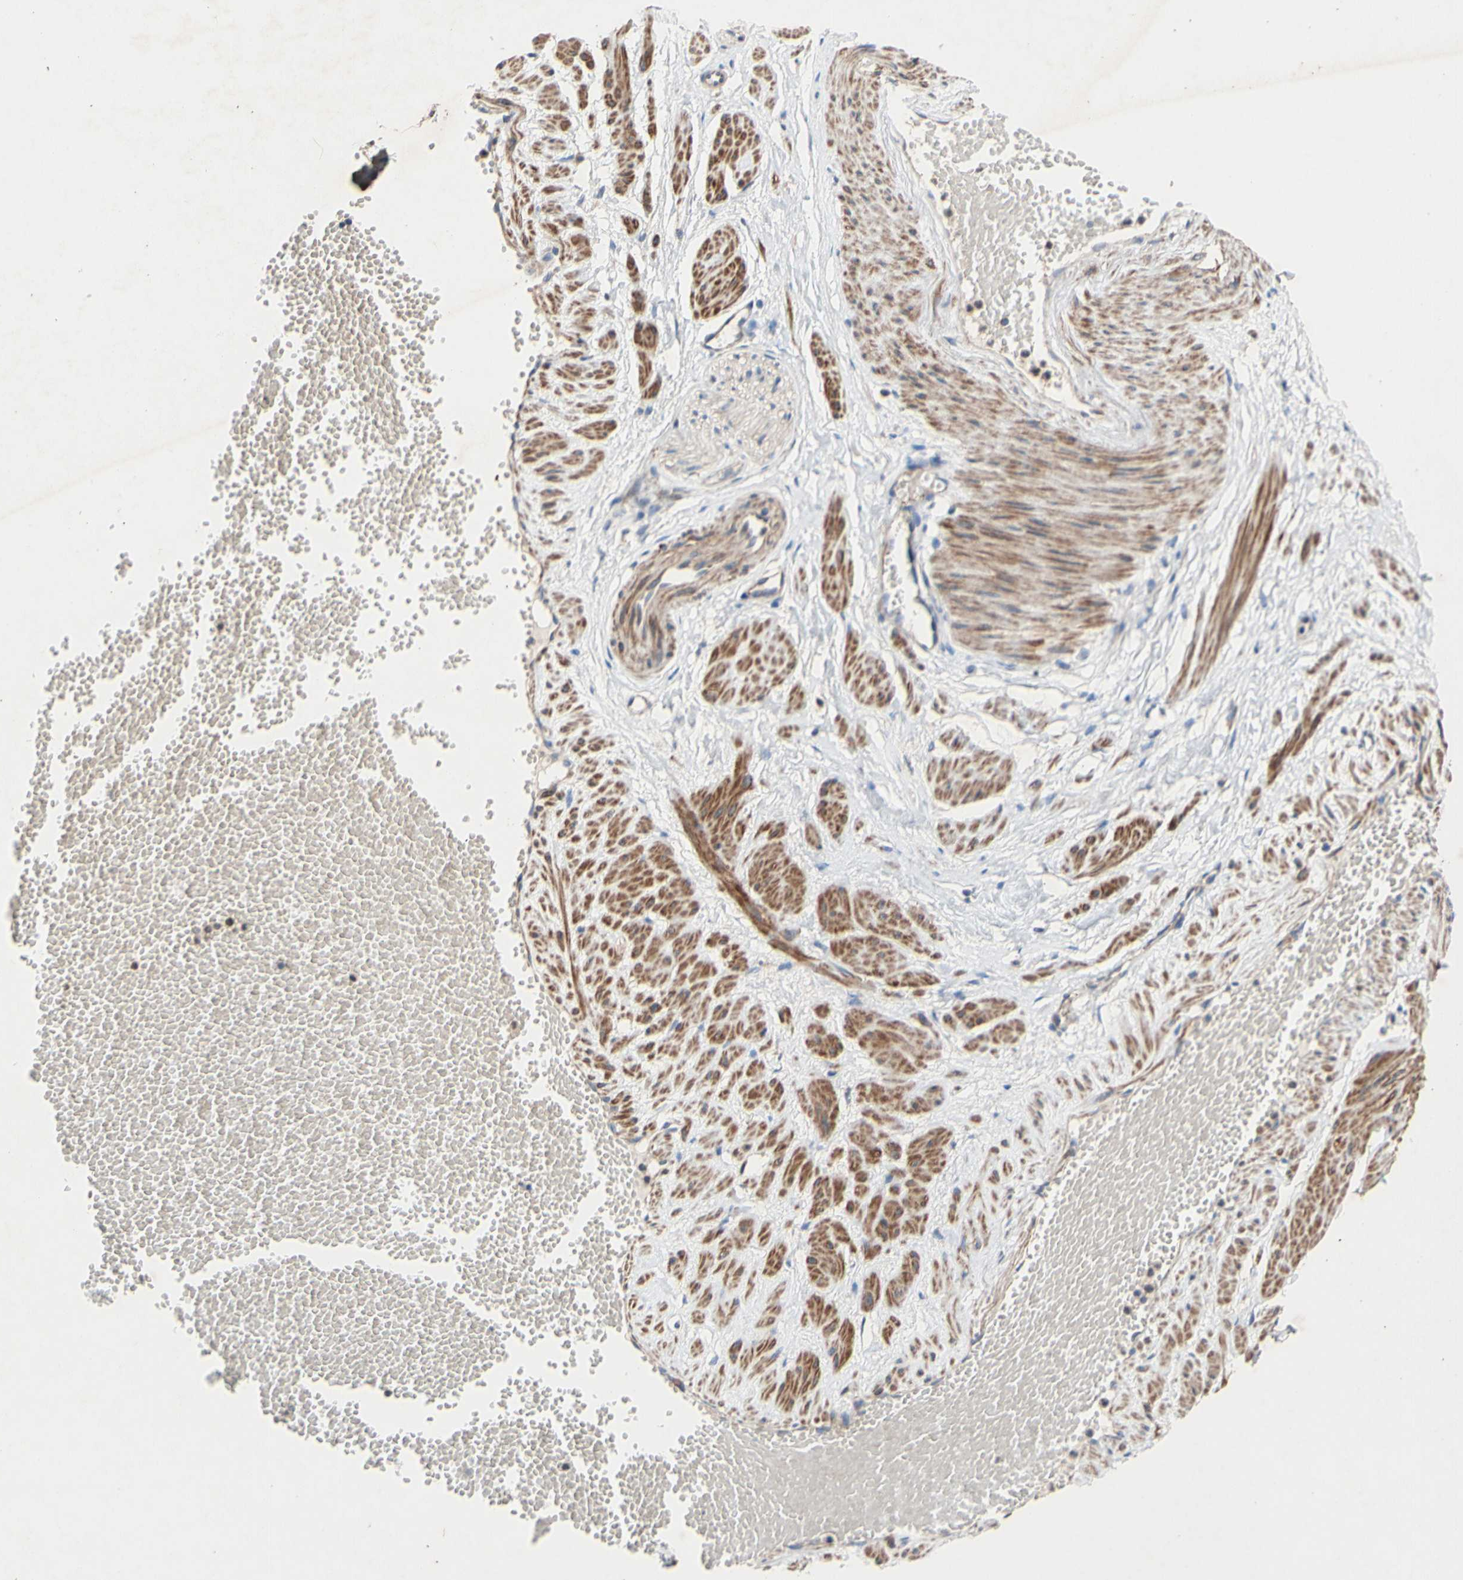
{"staining": {"intensity": "moderate", "quantity": "25%-75%", "location": "cytoplasmic/membranous"}, "tissue": "adipose tissue", "cell_type": "Adipocytes", "image_type": "normal", "snomed": [{"axis": "morphology", "description": "Normal tissue, NOS"}, {"axis": "topography", "description": "Soft tissue"}, {"axis": "topography", "description": "Vascular tissue"}], "caption": "Protein expression analysis of unremarkable human adipose tissue reveals moderate cytoplasmic/membranous positivity in approximately 25%-75% of adipocytes.", "gene": "PDGFB", "patient": {"sex": "female", "age": 35}}